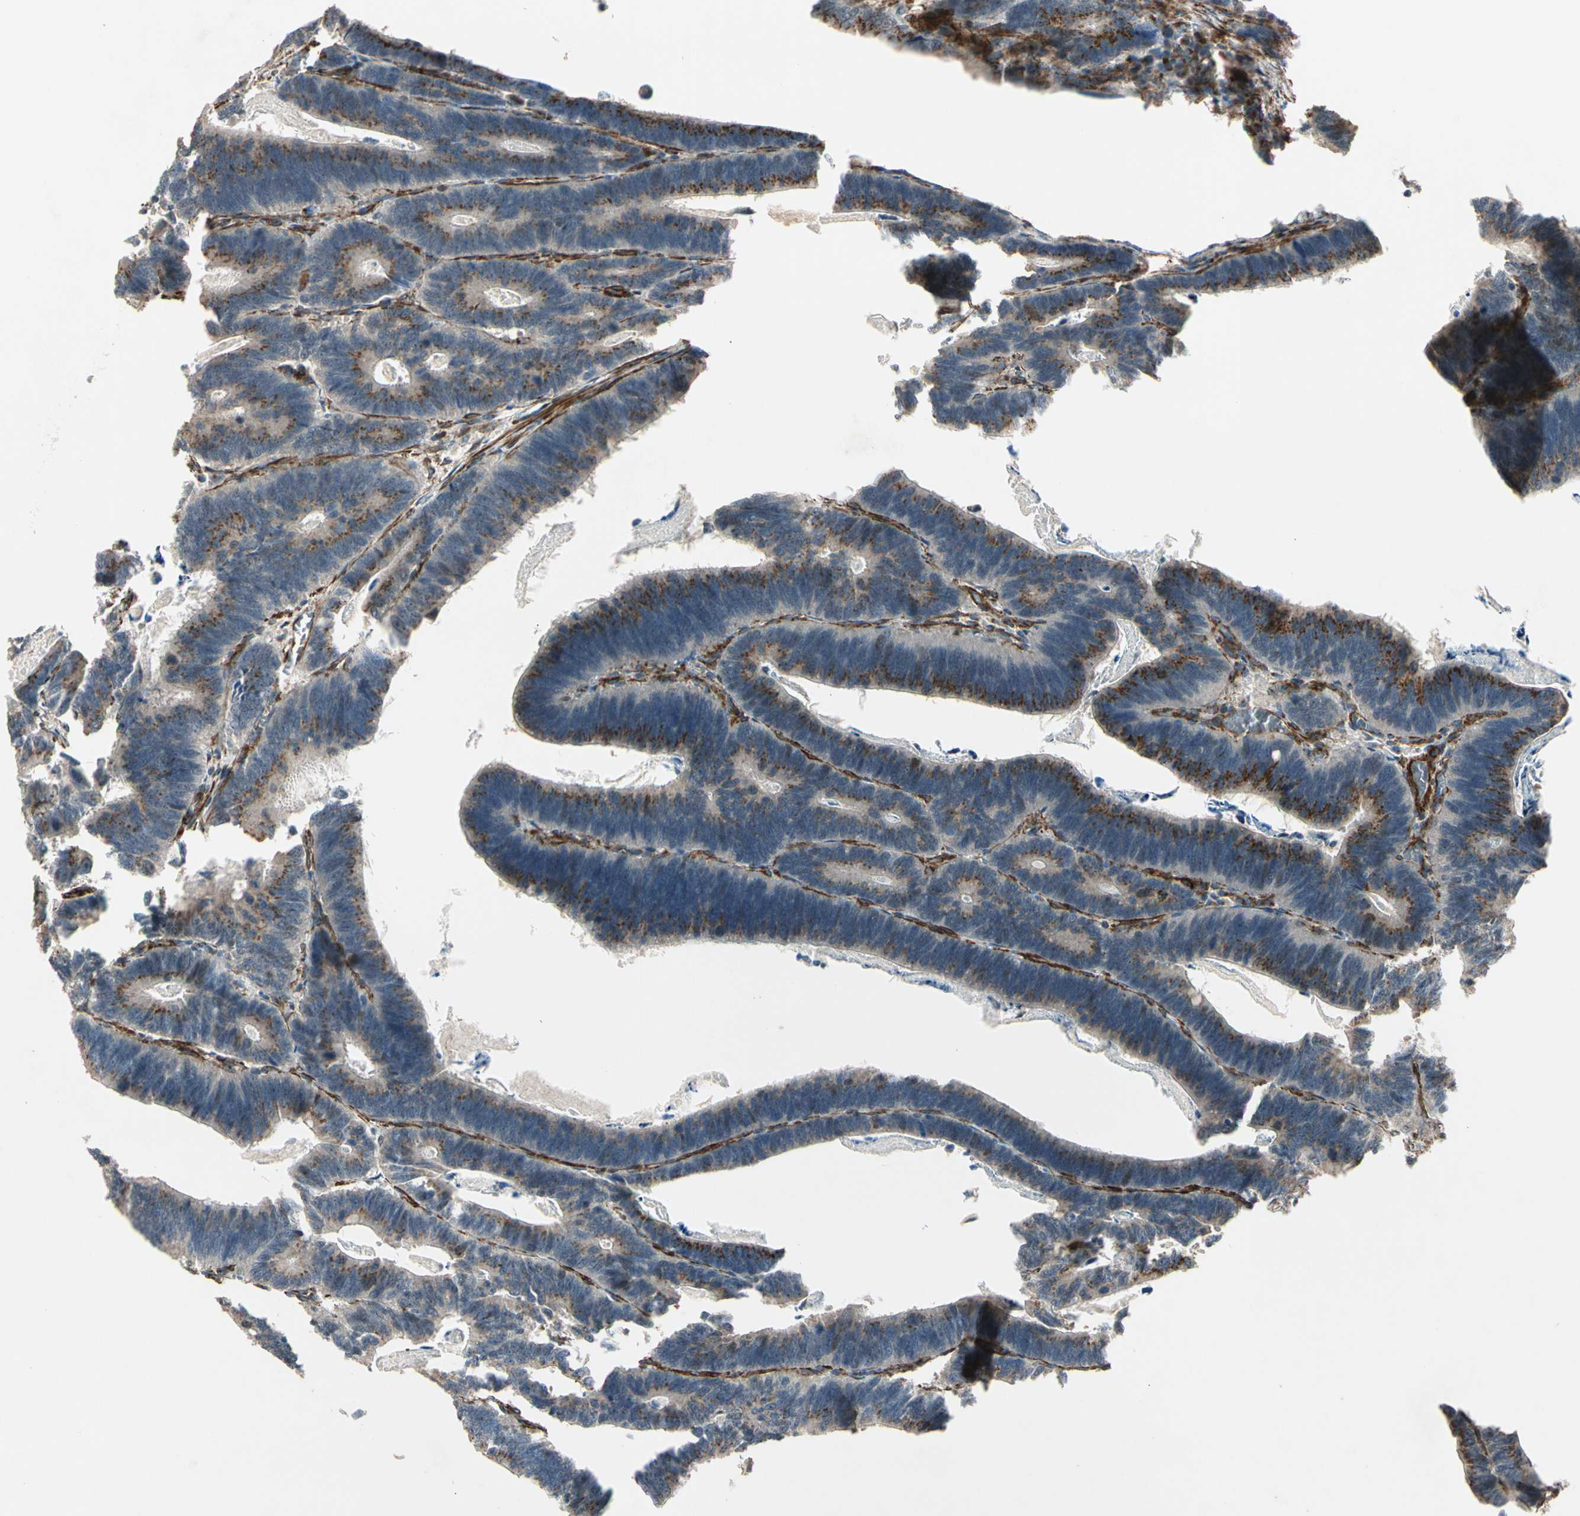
{"staining": {"intensity": "moderate", "quantity": ">75%", "location": "cytoplasmic/membranous"}, "tissue": "colorectal cancer", "cell_type": "Tumor cells", "image_type": "cancer", "snomed": [{"axis": "morphology", "description": "Adenocarcinoma, NOS"}, {"axis": "topography", "description": "Colon"}], "caption": "This photomicrograph reveals immunohistochemistry staining of colorectal adenocarcinoma, with medium moderate cytoplasmic/membranous expression in about >75% of tumor cells.", "gene": "GCK", "patient": {"sex": "male", "age": 72}}